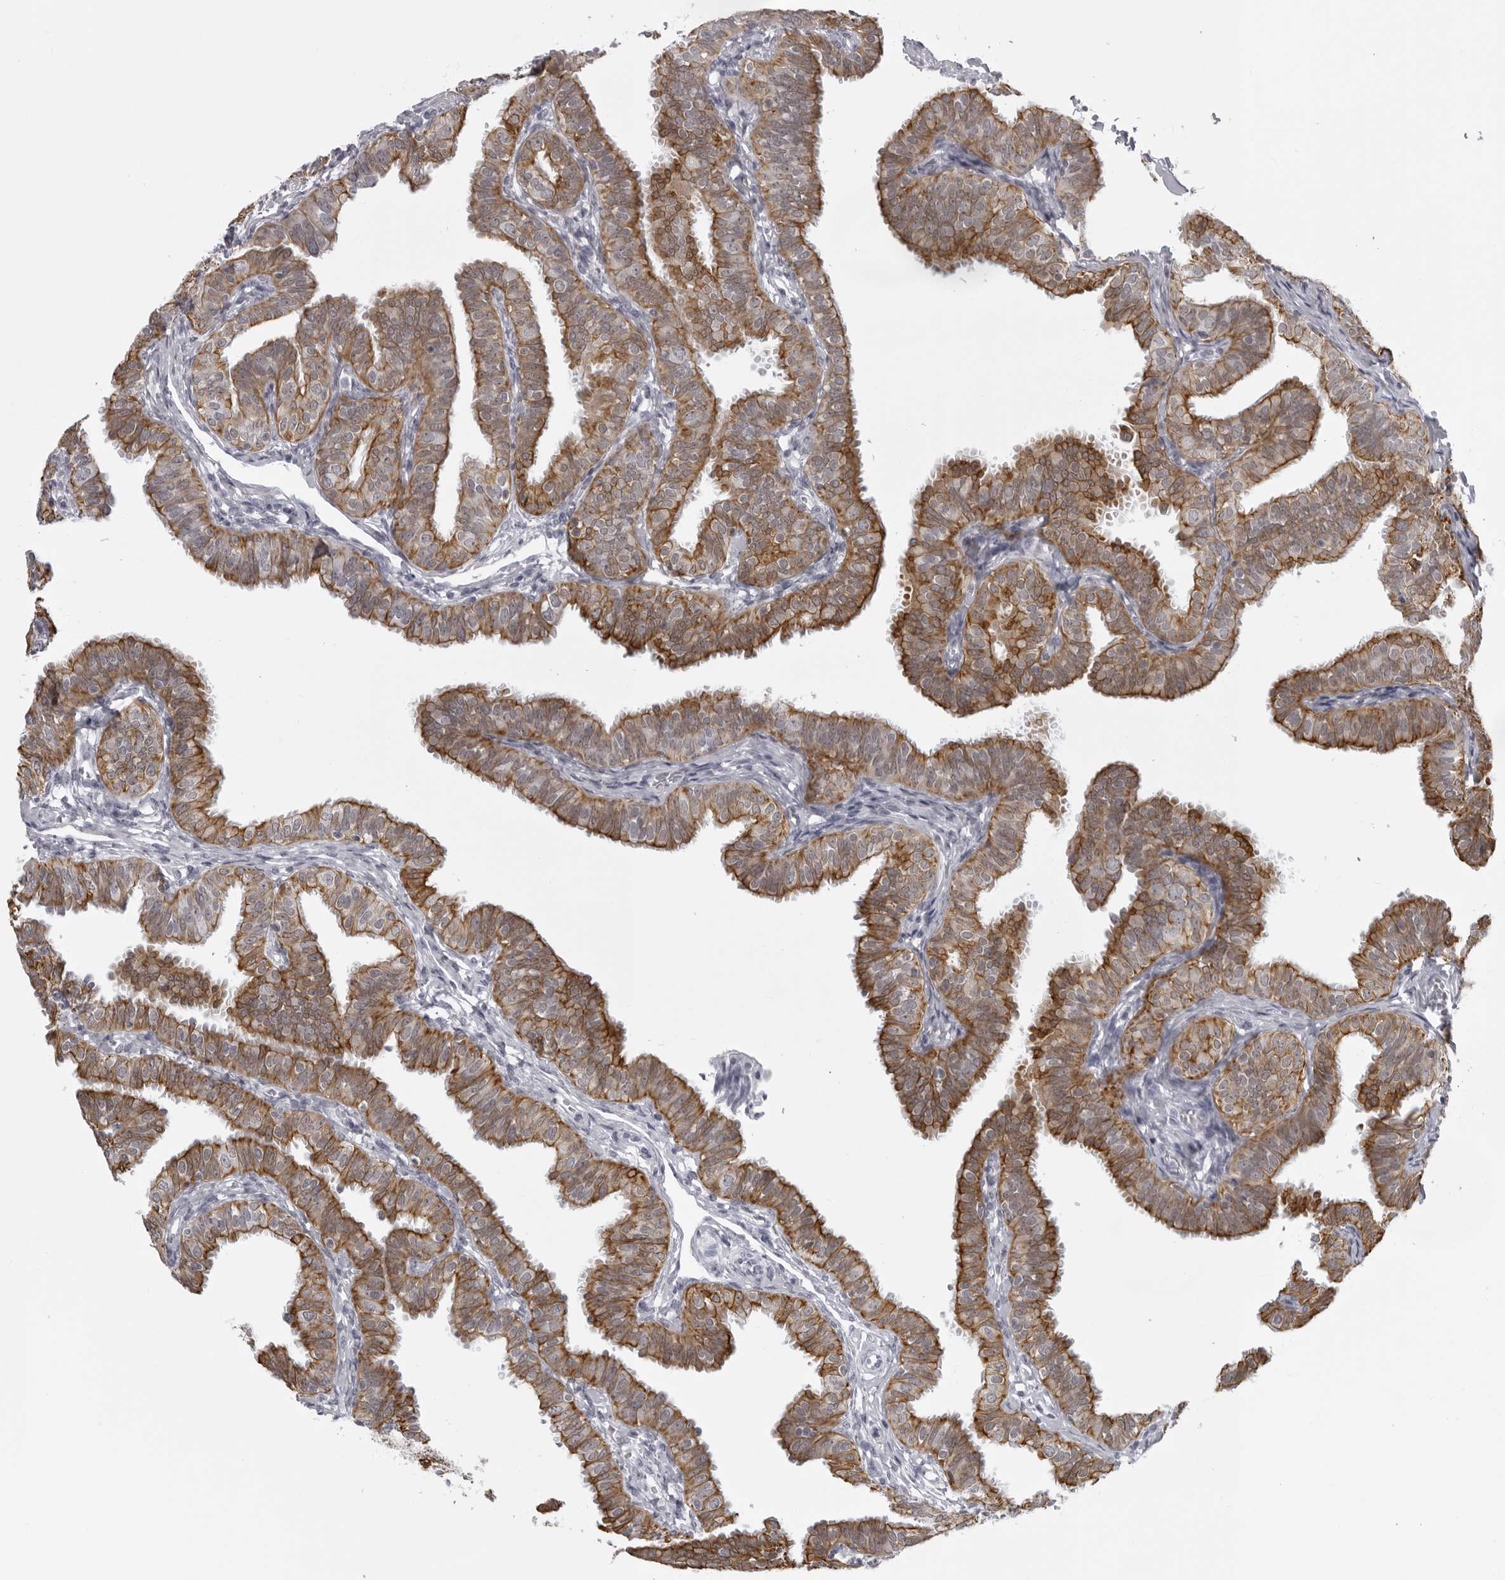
{"staining": {"intensity": "strong", "quantity": ">75%", "location": "cytoplasmic/membranous"}, "tissue": "fallopian tube", "cell_type": "Glandular cells", "image_type": "normal", "snomed": [{"axis": "morphology", "description": "Normal tissue, NOS"}, {"axis": "topography", "description": "Fallopian tube"}], "caption": "Brown immunohistochemical staining in unremarkable human fallopian tube shows strong cytoplasmic/membranous staining in approximately >75% of glandular cells. (DAB = brown stain, brightfield microscopy at high magnification).", "gene": "UROD", "patient": {"sex": "female", "age": 35}}